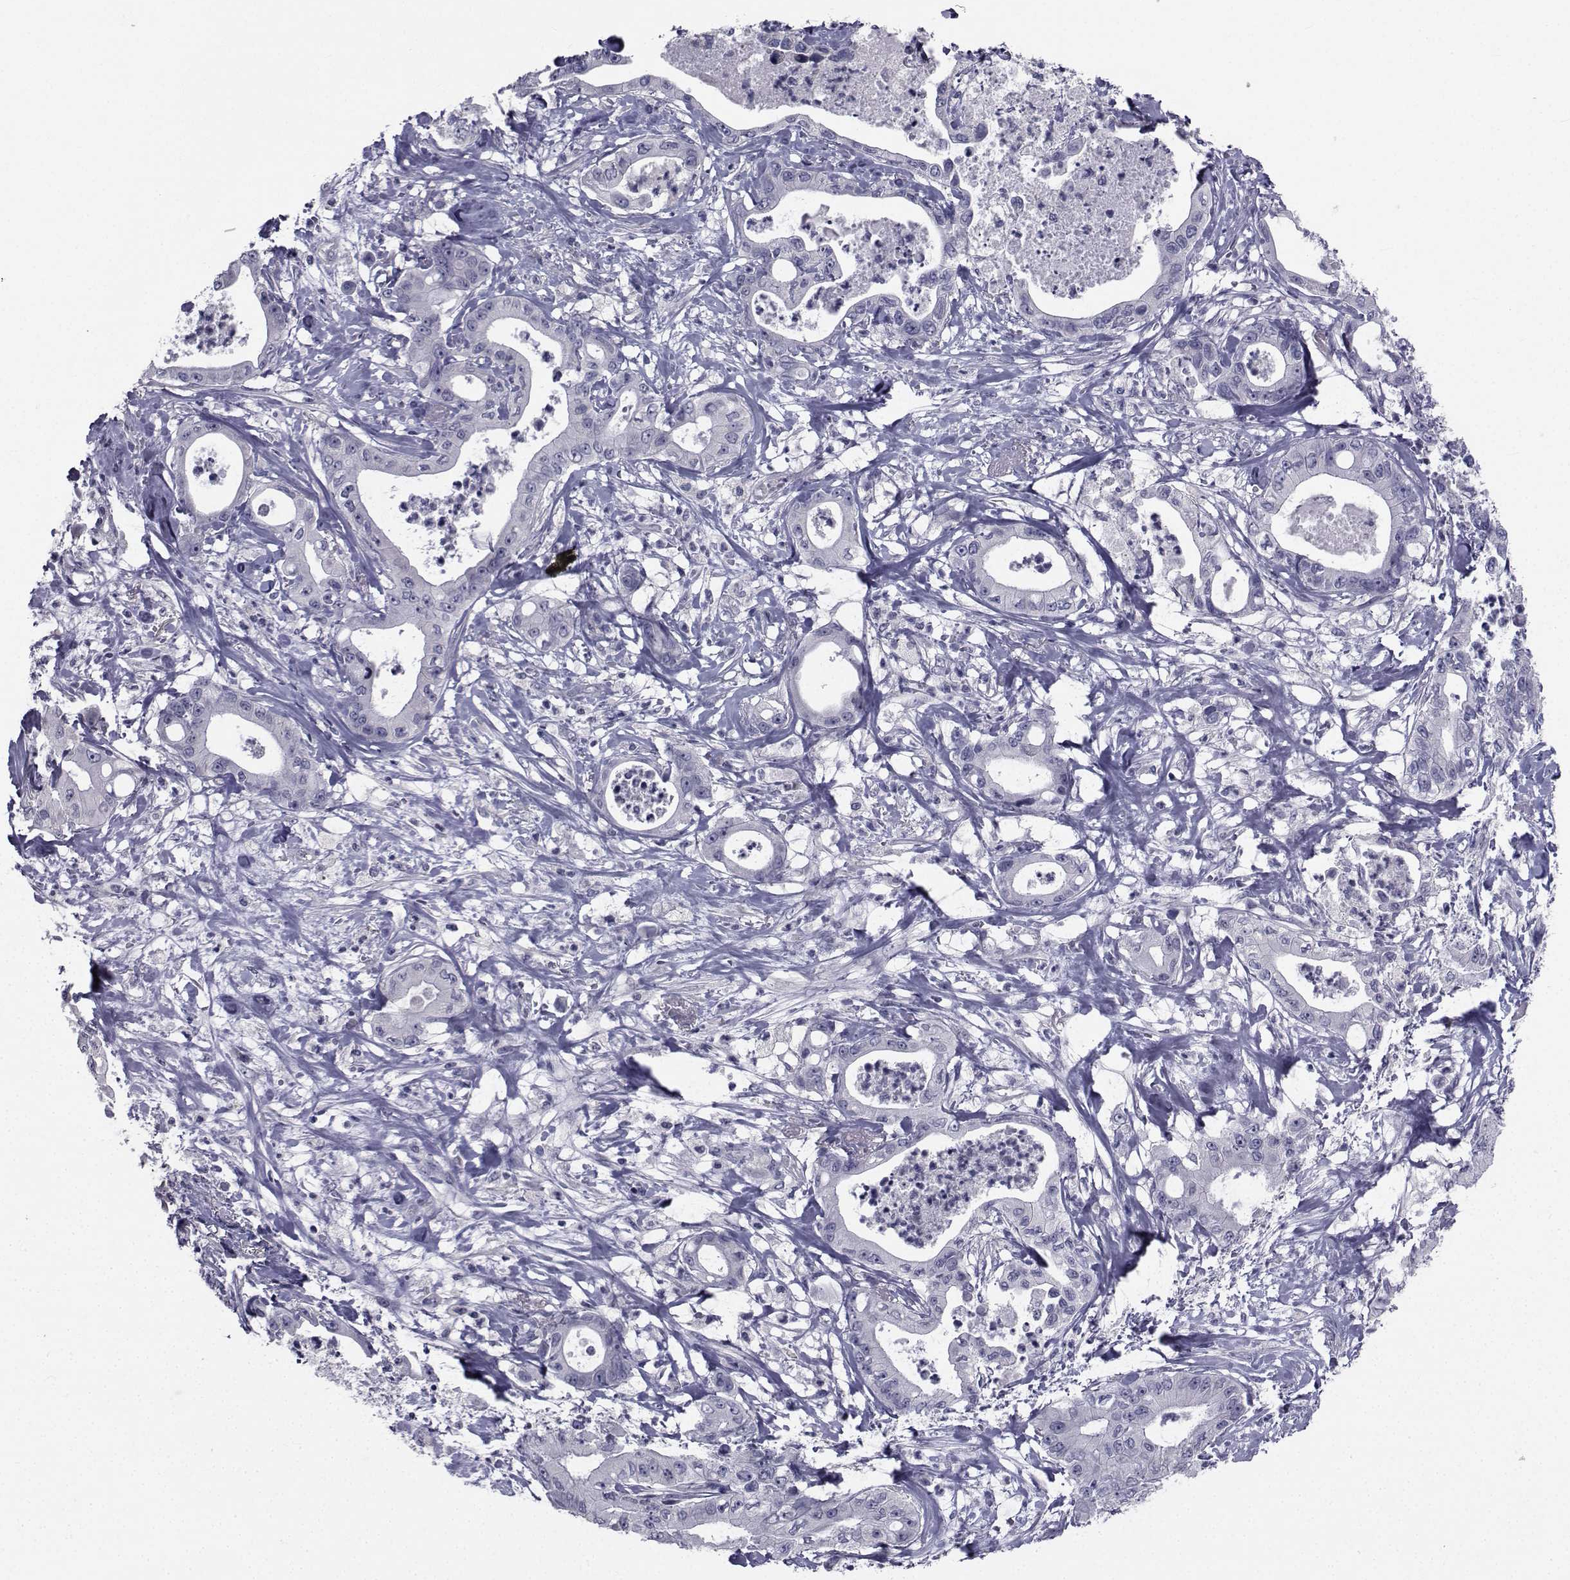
{"staining": {"intensity": "negative", "quantity": "none", "location": "none"}, "tissue": "pancreatic cancer", "cell_type": "Tumor cells", "image_type": "cancer", "snomed": [{"axis": "morphology", "description": "Adenocarcinoma, NOS"}, {"axis": "topography", "description": "Pancreas"}], "caption": "A histopathology image of pancreatic adenocarcinoma stained for a protein exhibits no brown staining in tumor cells.", "gene": "CHRNA1", "patient": {"sex": "male", "age": 71}}